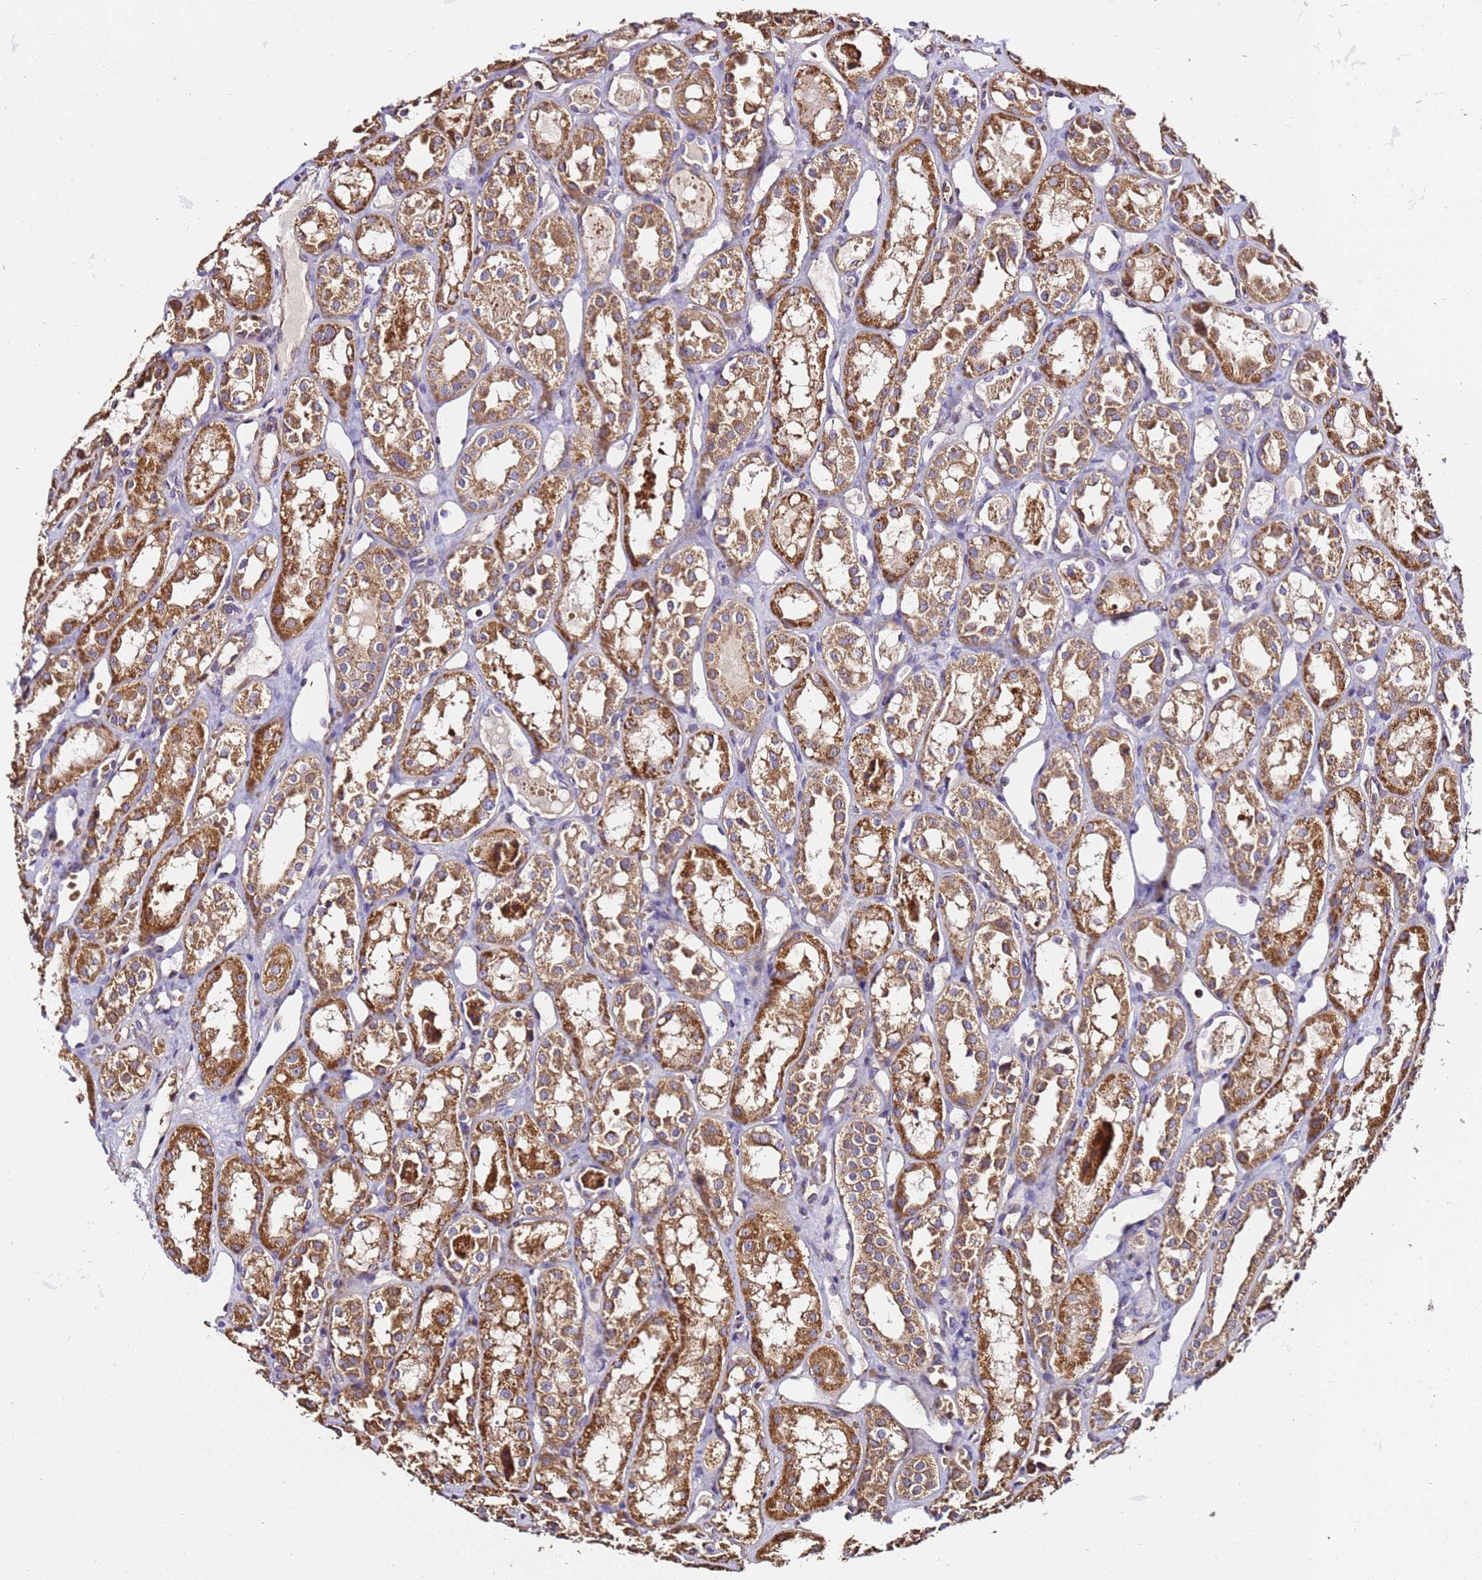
{"staining": {"intensity": "weak", "quantity": "<25%", "location": "cytoplasmic/membranous"}, "tissue": "kidney", "cell_type": "Cells in glomeruli", "image_type": "normal", "snomed": [{"axis": "morphology", "description": "Normal tissue, NOS"}, {"axis": "topography", "description": "Kidney"}], "caption": "Kidney was stained to show a protein in brown. There is no significant expression in cells in glomeruli. The staining was performed using DAB to visualize the protein expression in brown, while the nuclei were stained in blue with hematoxylin (Magnification: 20x).", "gene": "LRRIQ1", "patient": {"sex": "male", "age": 16}}